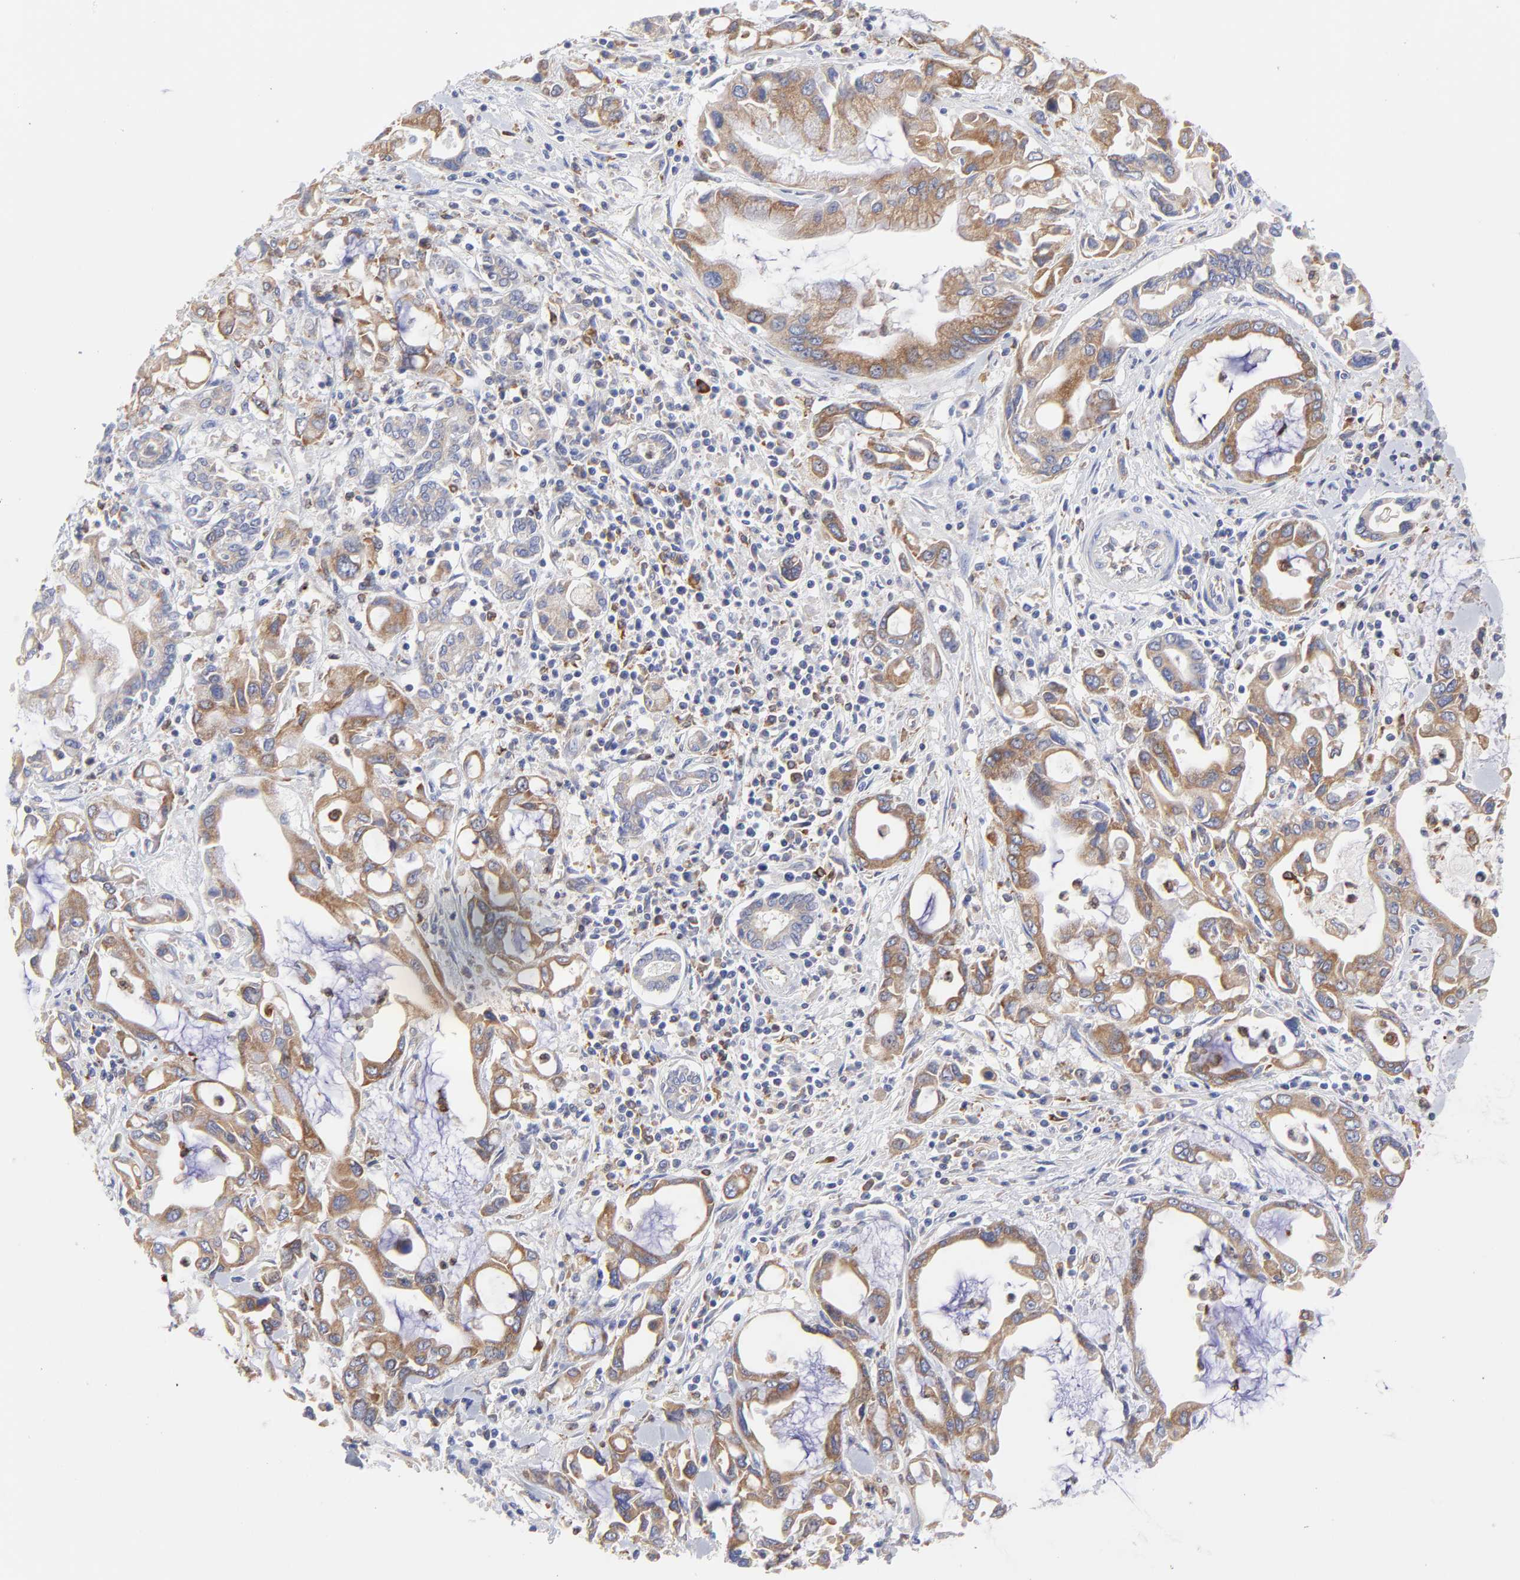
{"staining": {"intensity": "moderate", "quantity": ">75%", "location": "cytoplasmic/membranous"}, "tissue": "pancreatic cancer", "cell_type": "Tumor cells", "image_type": "cancer", "snomed": [{"axis": "morphology", "description": "Adenocarcinoma, NOS"}, {"axis": "topography", "description": "Pancreas"}], "caption": "Adenocarcinoma (pancreatic) stained with a brown dye shows moderate cytoplasmic/membranous positive staining in about >75% of tumor cells.", "gene": "MOSPD2", "patient": {"sex": "female", "age": 57}}